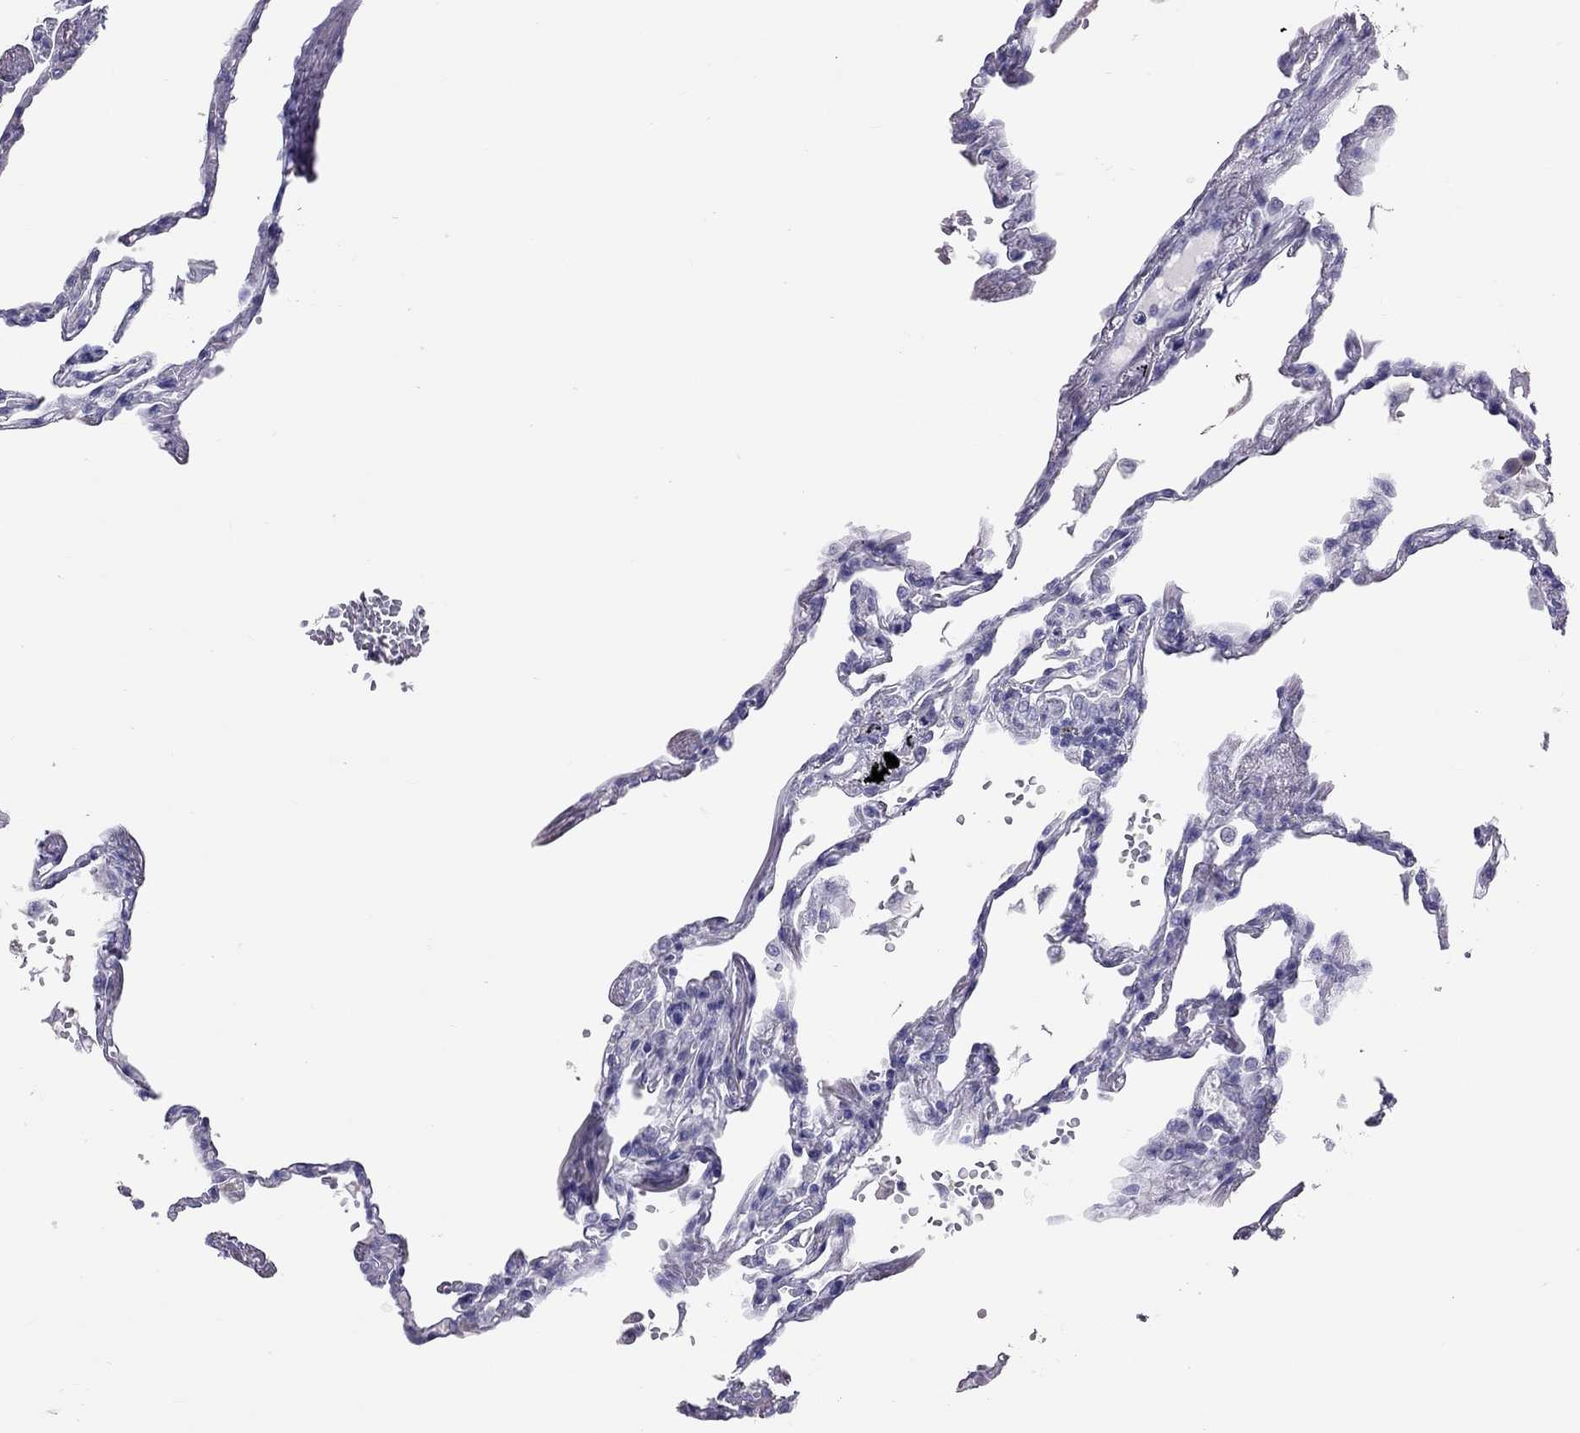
{"staining": {"intensity": "negative", "quantity": "none", "location": "none"}, "tissue": "lung", "cell_type": "Alveolar cells", "image_type": "normal", "snomed": [{"axis": "morphology", "description": "Normal tissue, NOS"}, {"axis": "topography", "description": "Lung"}], "caption": "Immunohistochemistry image of benign lung: lung stained with DAB exhibits no significant protein positivity in alveolar cells. (DAB (3,3'-diaminobenzidine) immunohistochemistry (IHC), high magnification).", "gene": "IL17REL", "patient": {"sex": "male", "age": 78}}